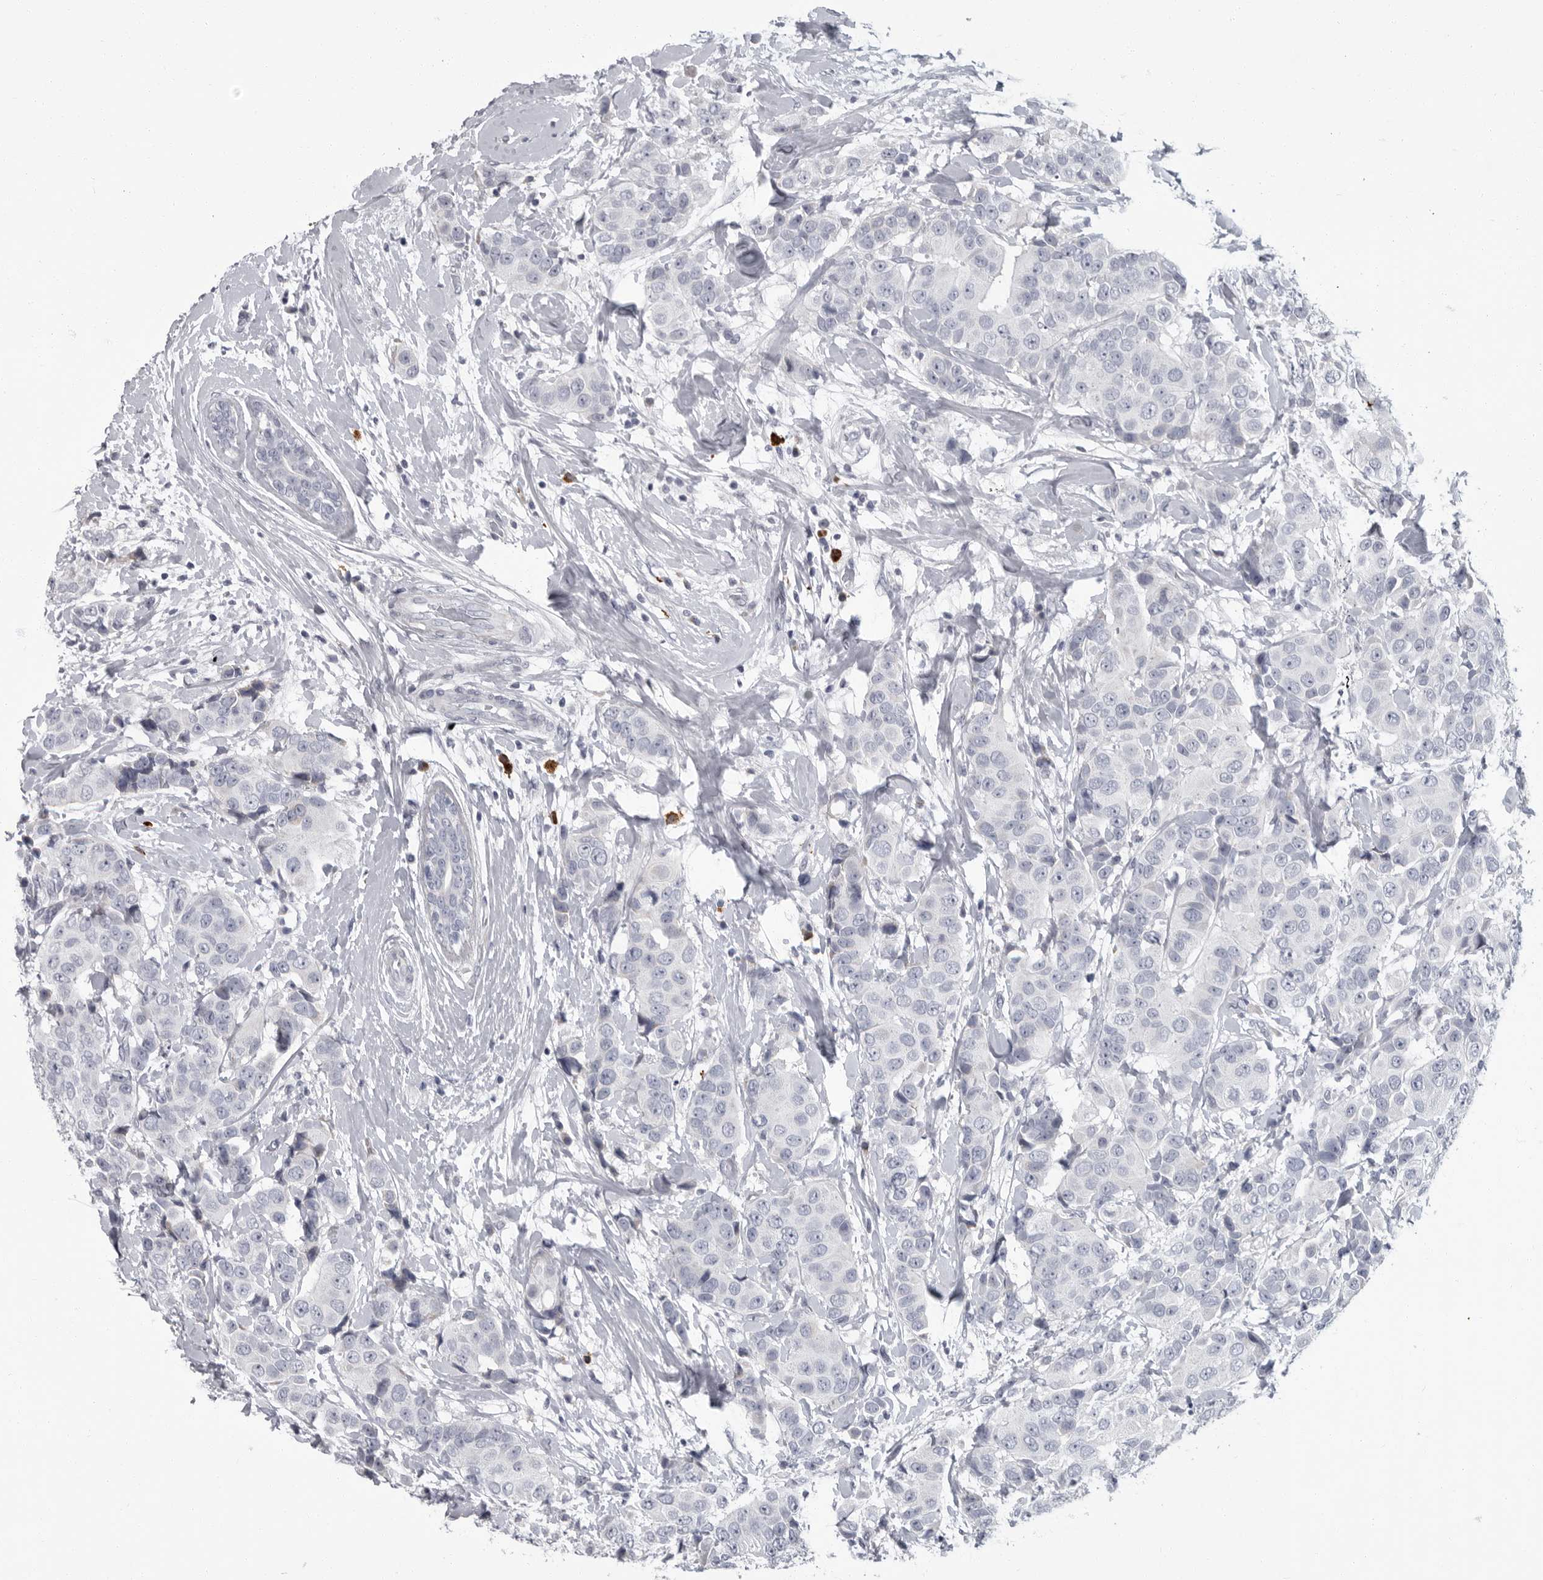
{"staining": {"intensity": "negative", "quantity": "none", "location": "none"}, "tissue": "breast cancer", "cell_type": "Tumor cells", "image_type": "cancer", "snomed": [{"axis": "morphology", "description": "Normal tissue, NOS"}, {"axis": "morphology", "description": "Duct carcinoma"}, {"axis": "topography", "description": "Breast"}], "caption": "This is a photomicrograph of IHC staining of breast intraductal carcinoma, which shows no positivity in tumor cells.", "gene": "SLC25A39", "patient": {"sex": "female", "age": 39}}